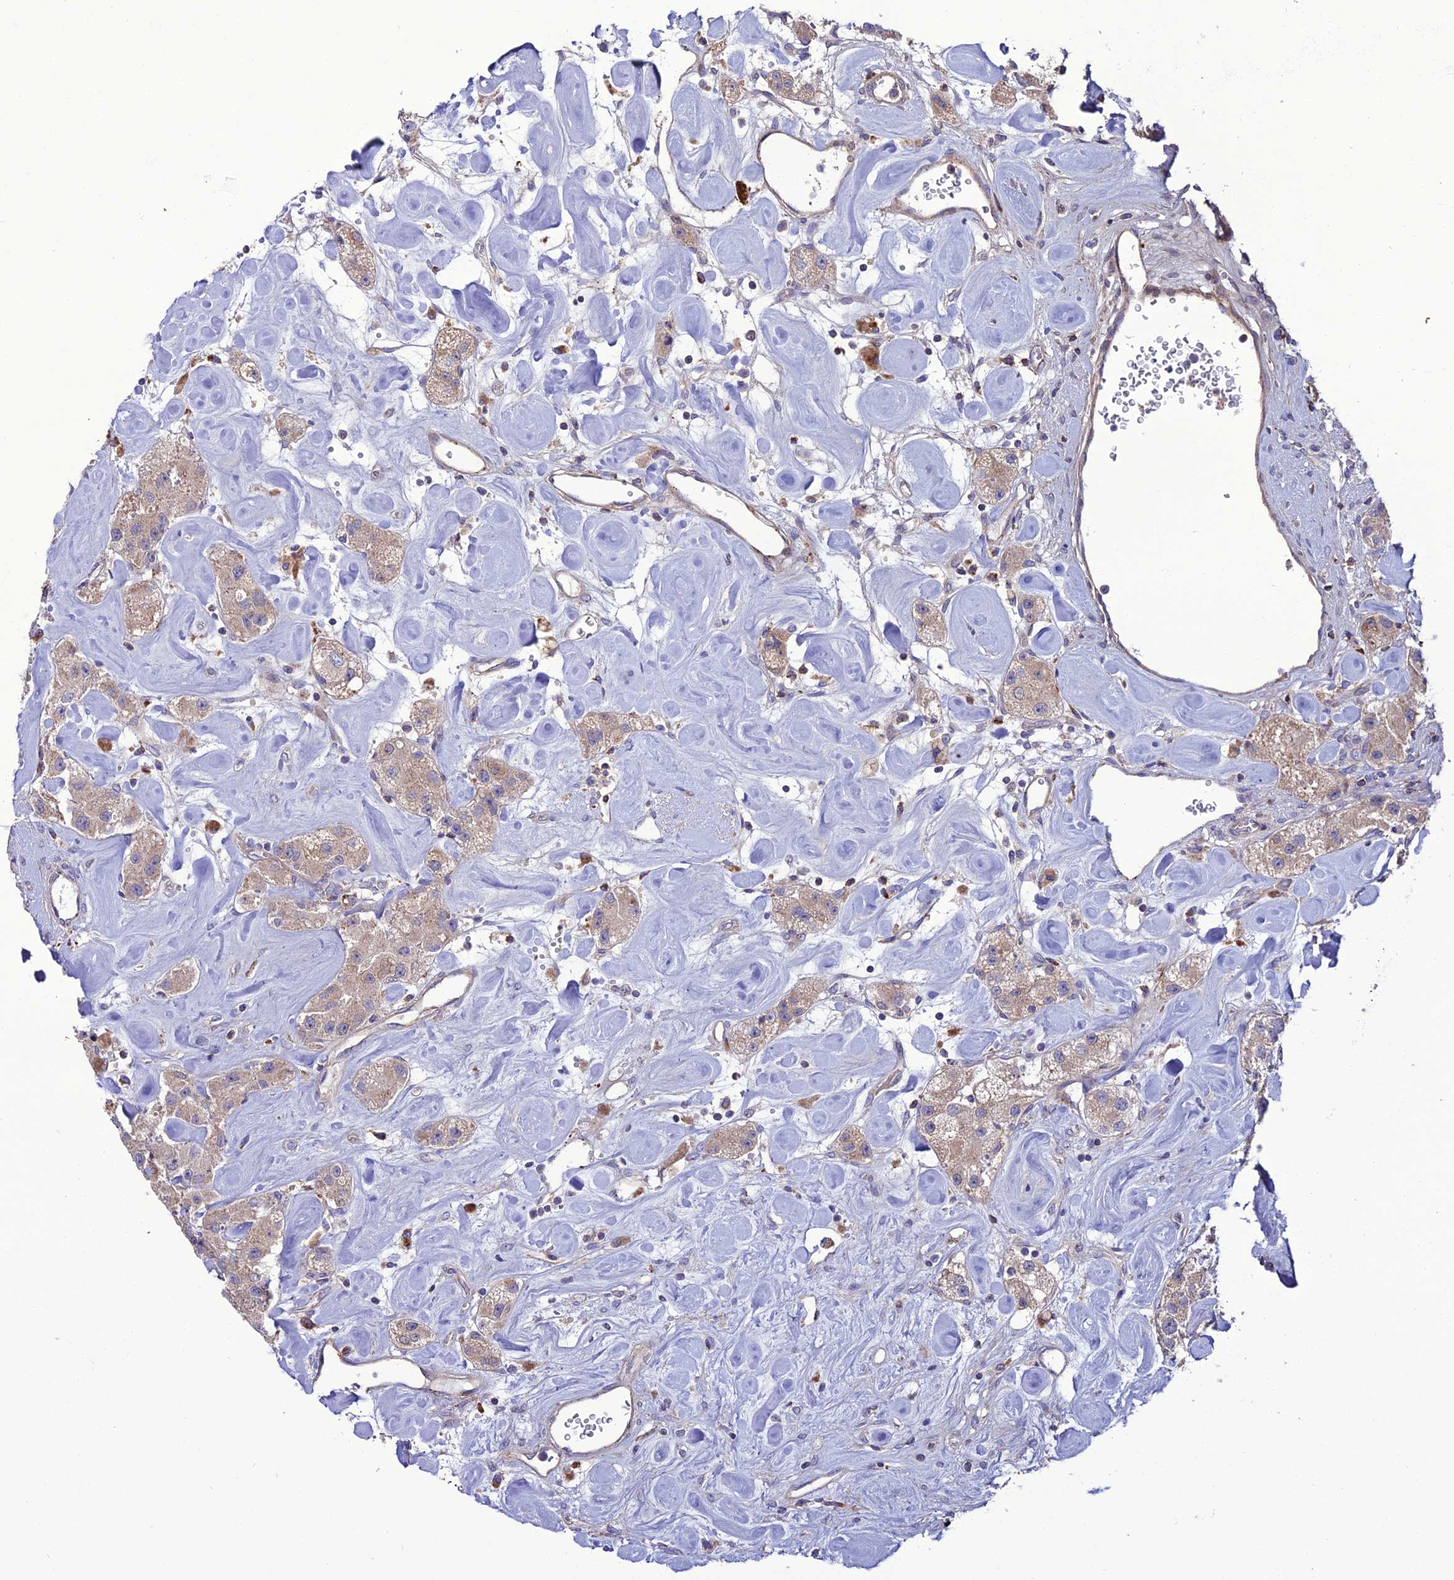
{"staining": {"intensity": "weak", "quantity": ">75%", "location": "cytoplasmic/membranous"}, "tissue": "carcinoid", "cell_type": "Tumor cells", "image_type": "cancer", "snomed": [{"axis": "morphology", "description": "Carcinoid, malignant, NOS"}, {"axis": "topography", "description": "Pancreas"}], "caption": "Protein positivity by immunohistochemistry demonstrates weak cytoplasmic/membranous staining in about >75% of tumor cells in carcinoid (malignant).", "gene": "PPIL3", "patient": {"sex": "male", "age": 41}}